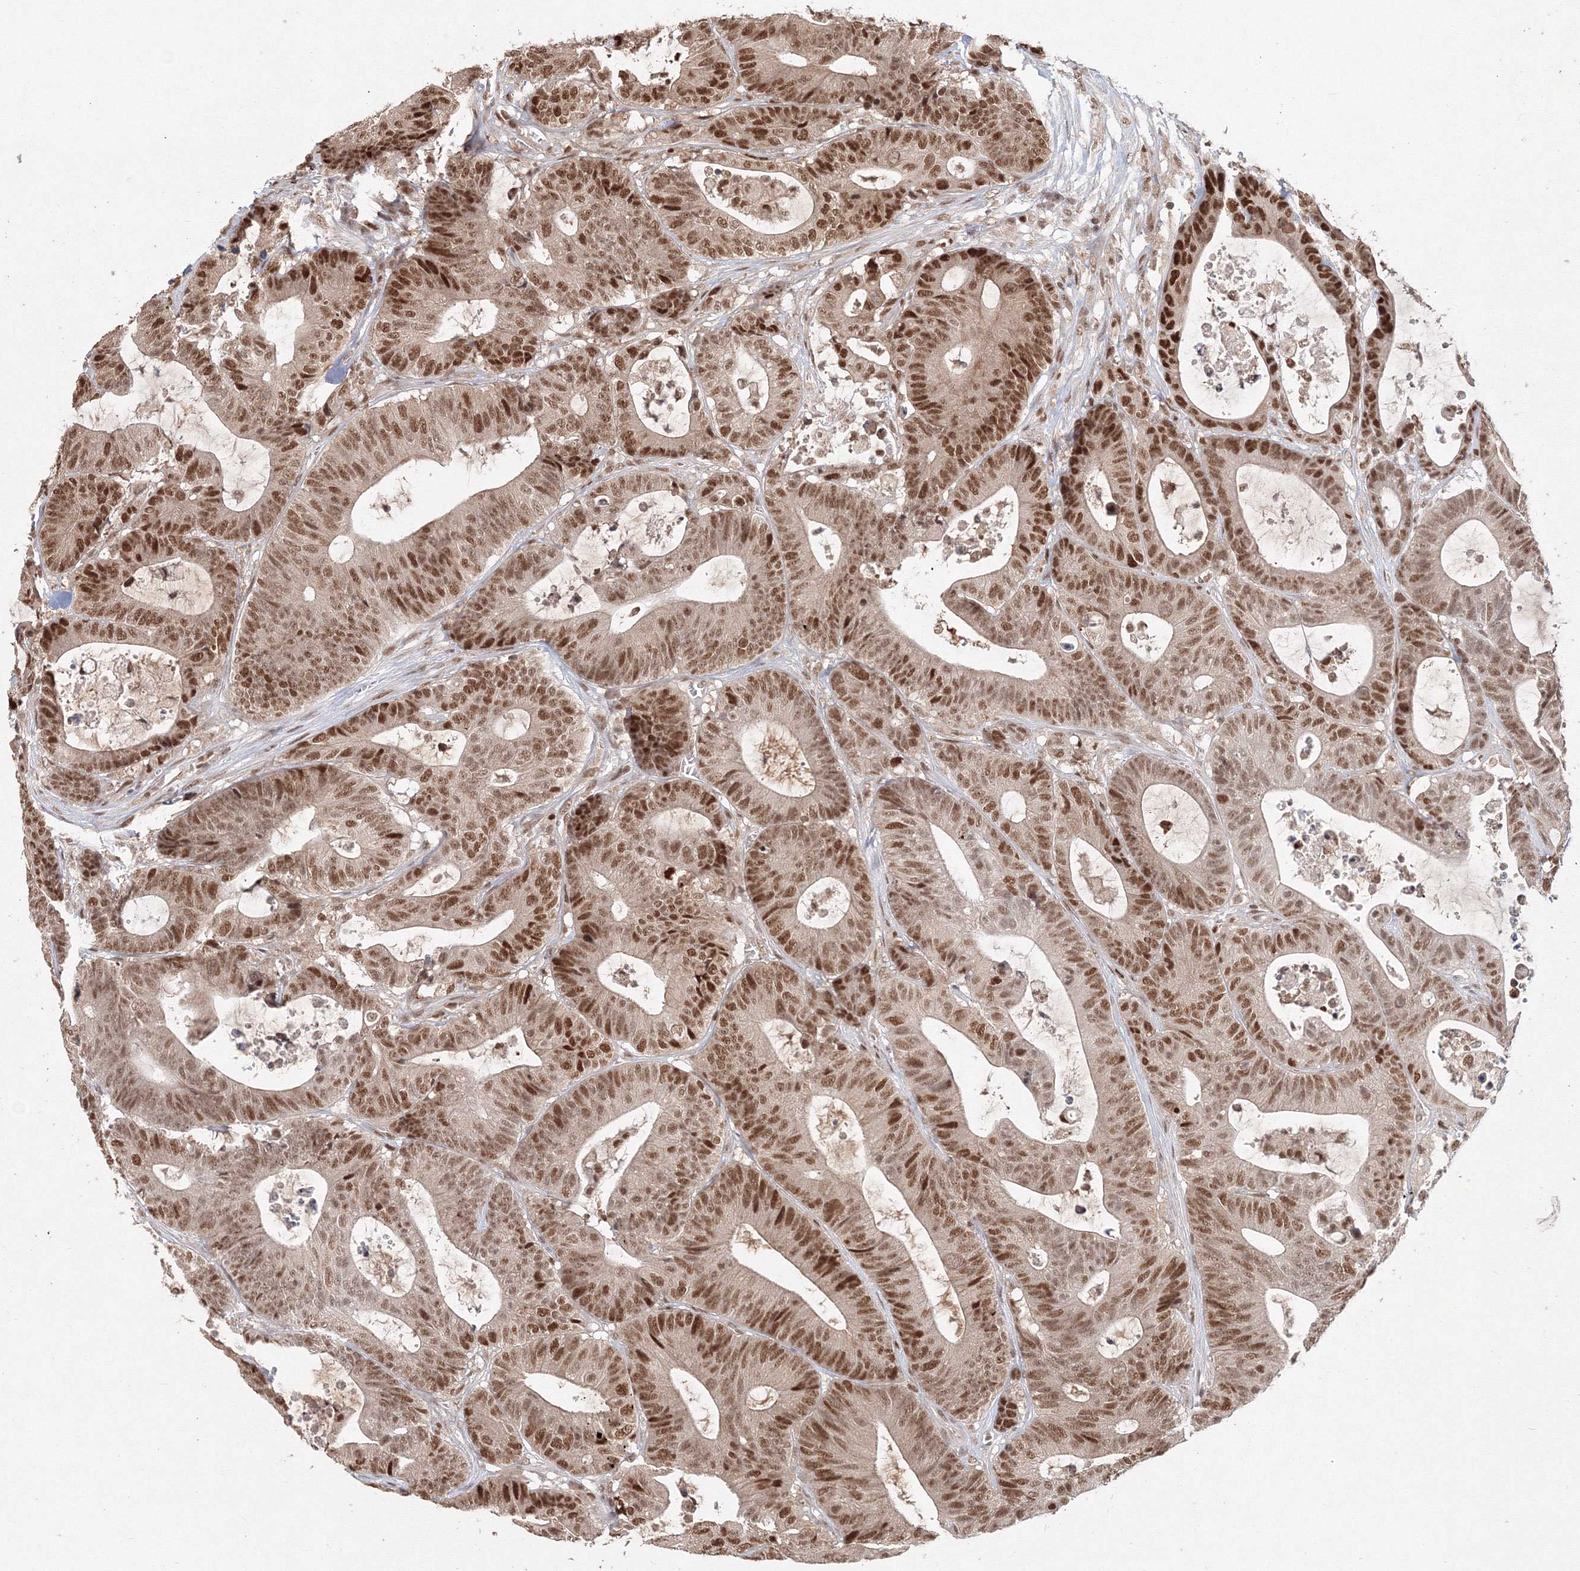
{"staining": {"intensity": "strong", "quantity": ">75%", "location": "nuclear"}, "tissue": "colorectal cancer", "cell_type": "Tumor cells", "image_type": "cancer", "snomed": [{"axis": "morphology", "description": "Adenocarcinoma, NOS"}, {"axis": "topography", "description": "Colon"}], "caption": "Protein analysis of colorectal cancer tissue demonstrates strong nuclear expression in approximately >75% of tumor cells.", "gene": "IWS1", "patient": {"sex": "female", "age": 84}}